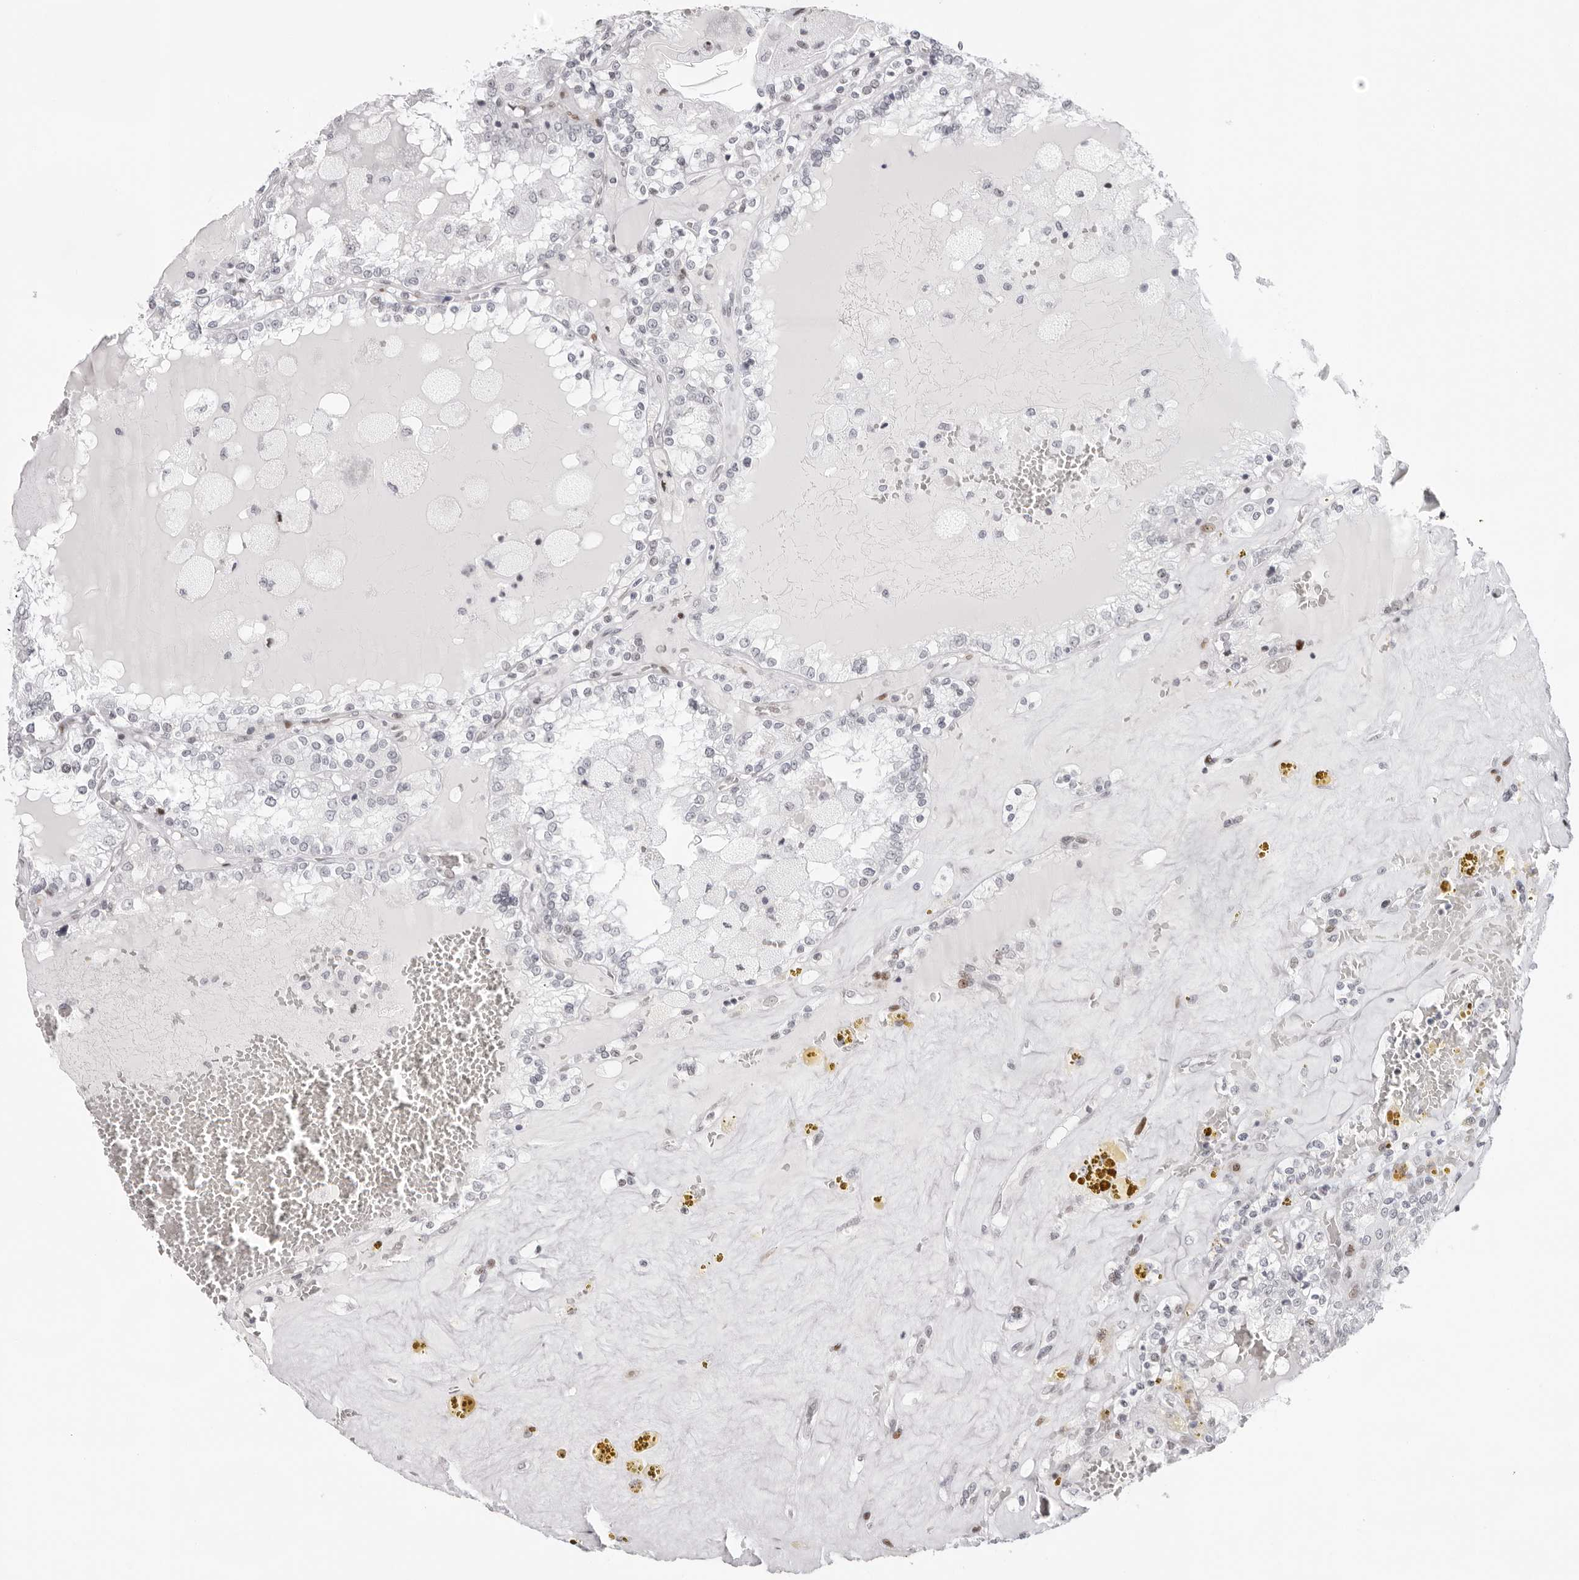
{"staining": {"intensity": "negative", "quantity": "none", "location": "none"}, "tissue": "renal cancer", "cell_type": "Tumor cells", "image_type": "cancer", "snomed": [{"axis": "morphology", "description": "Adenocarcinoma, NOS"}, {"axis": "topography", "description": "Kidney"}], "caption": "Renal cancer was stained to show a protein in brown. There is no significant positivity in tumor cells.", "gene": "NTPCR", "patient": {"sex": "female", "age": 56}}